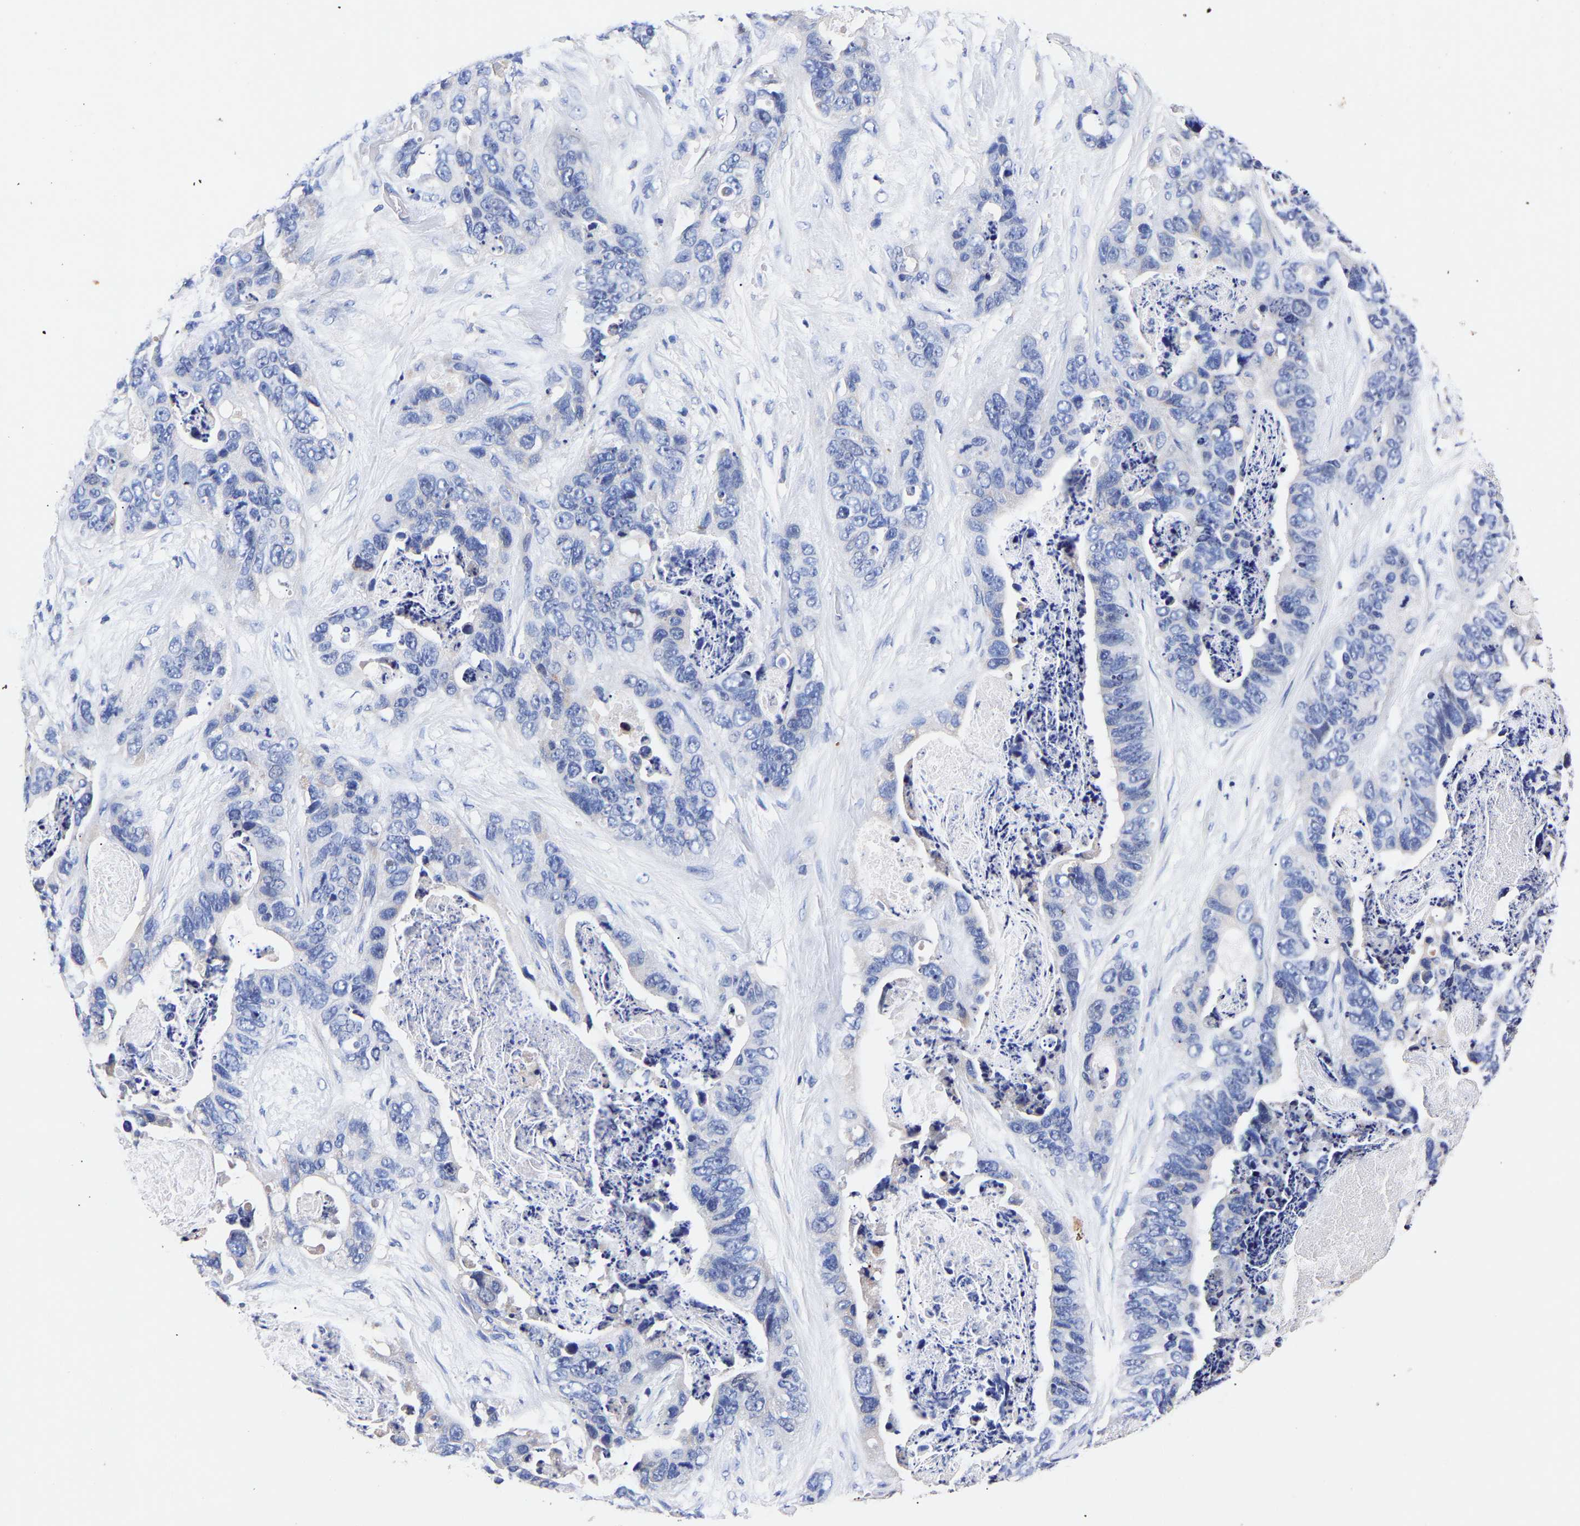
{"staining": {"intensity": "negative", "quantity": "none", "location": "none"}, "tissue": "stomach cancer", "cell_type": "Tumor cells", "image_type": "cancer", "snomed": [{"axis": "morphology", "description": "Adenocarcinoma, NOS"}, {"axis": "topography", "description": "Stomach"}], "caption": "Protein analysis of stomach cancer reveals no significant staining in tumor cells.", "gene": "SEM1", "patient": {"sex": "female", "age": 89}}